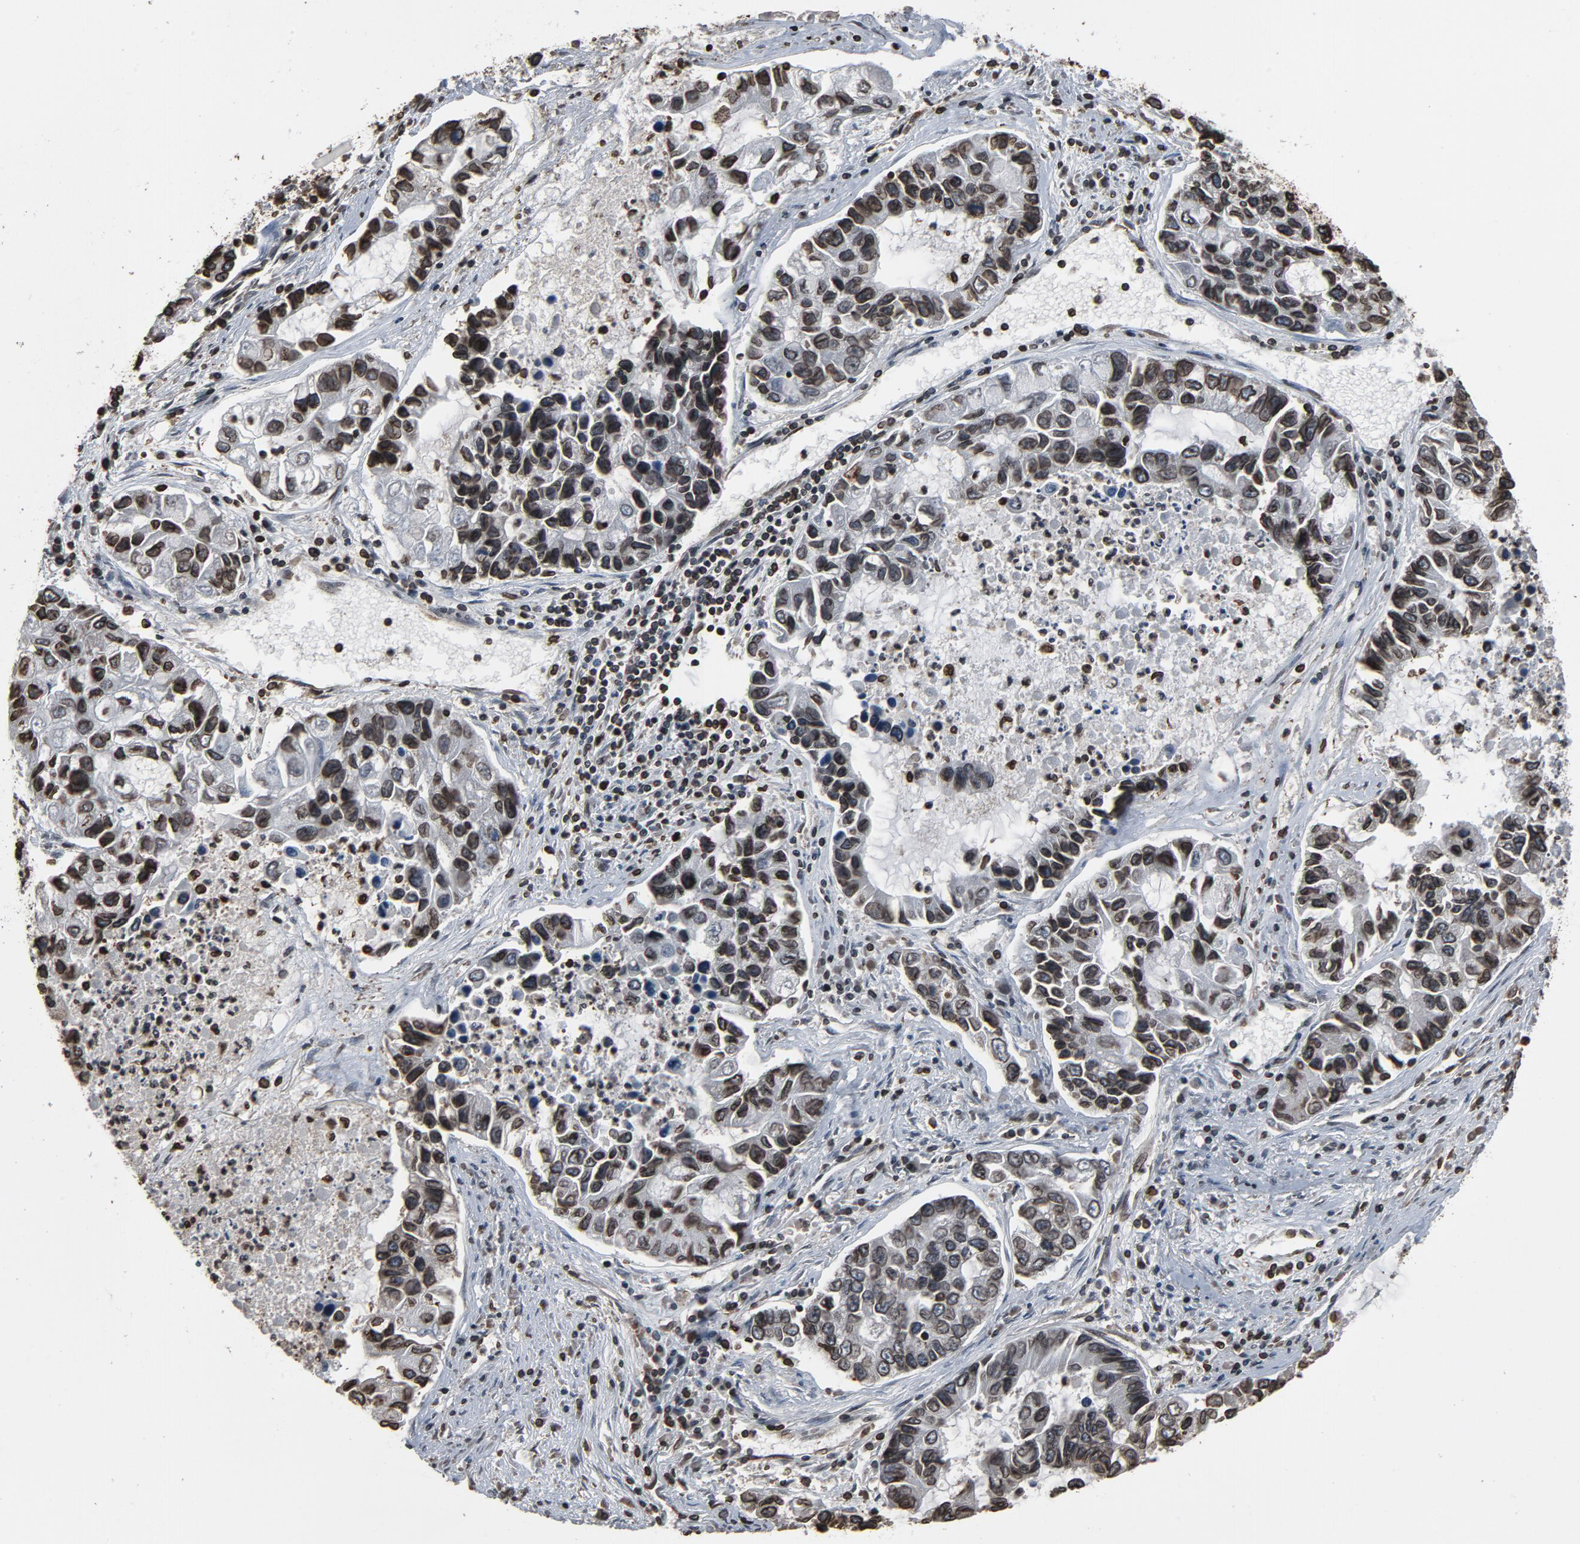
{"staining": {"intensity": "moderate", "quantity": ">75%", "location": "cytoplasmic/membranous,nuclear"}, "tissue": "lung cancer", "cell_type": "Tumor cells", "image_type": "cancer", "snomed": [{"axis": "morphology", "description": "Adenocarcinoma, NOS"}, {"axis": "topography", "description": "Lung"}], "caption": "DAB immunohistochemical staining of human lung adenocarcinoma displays moderate cytoplasmic/membranous and nuclear protein expression in about >75% of tumor cells.", "gene": "UBE2D1", "patient": {"sex": "female", "age": 51}}